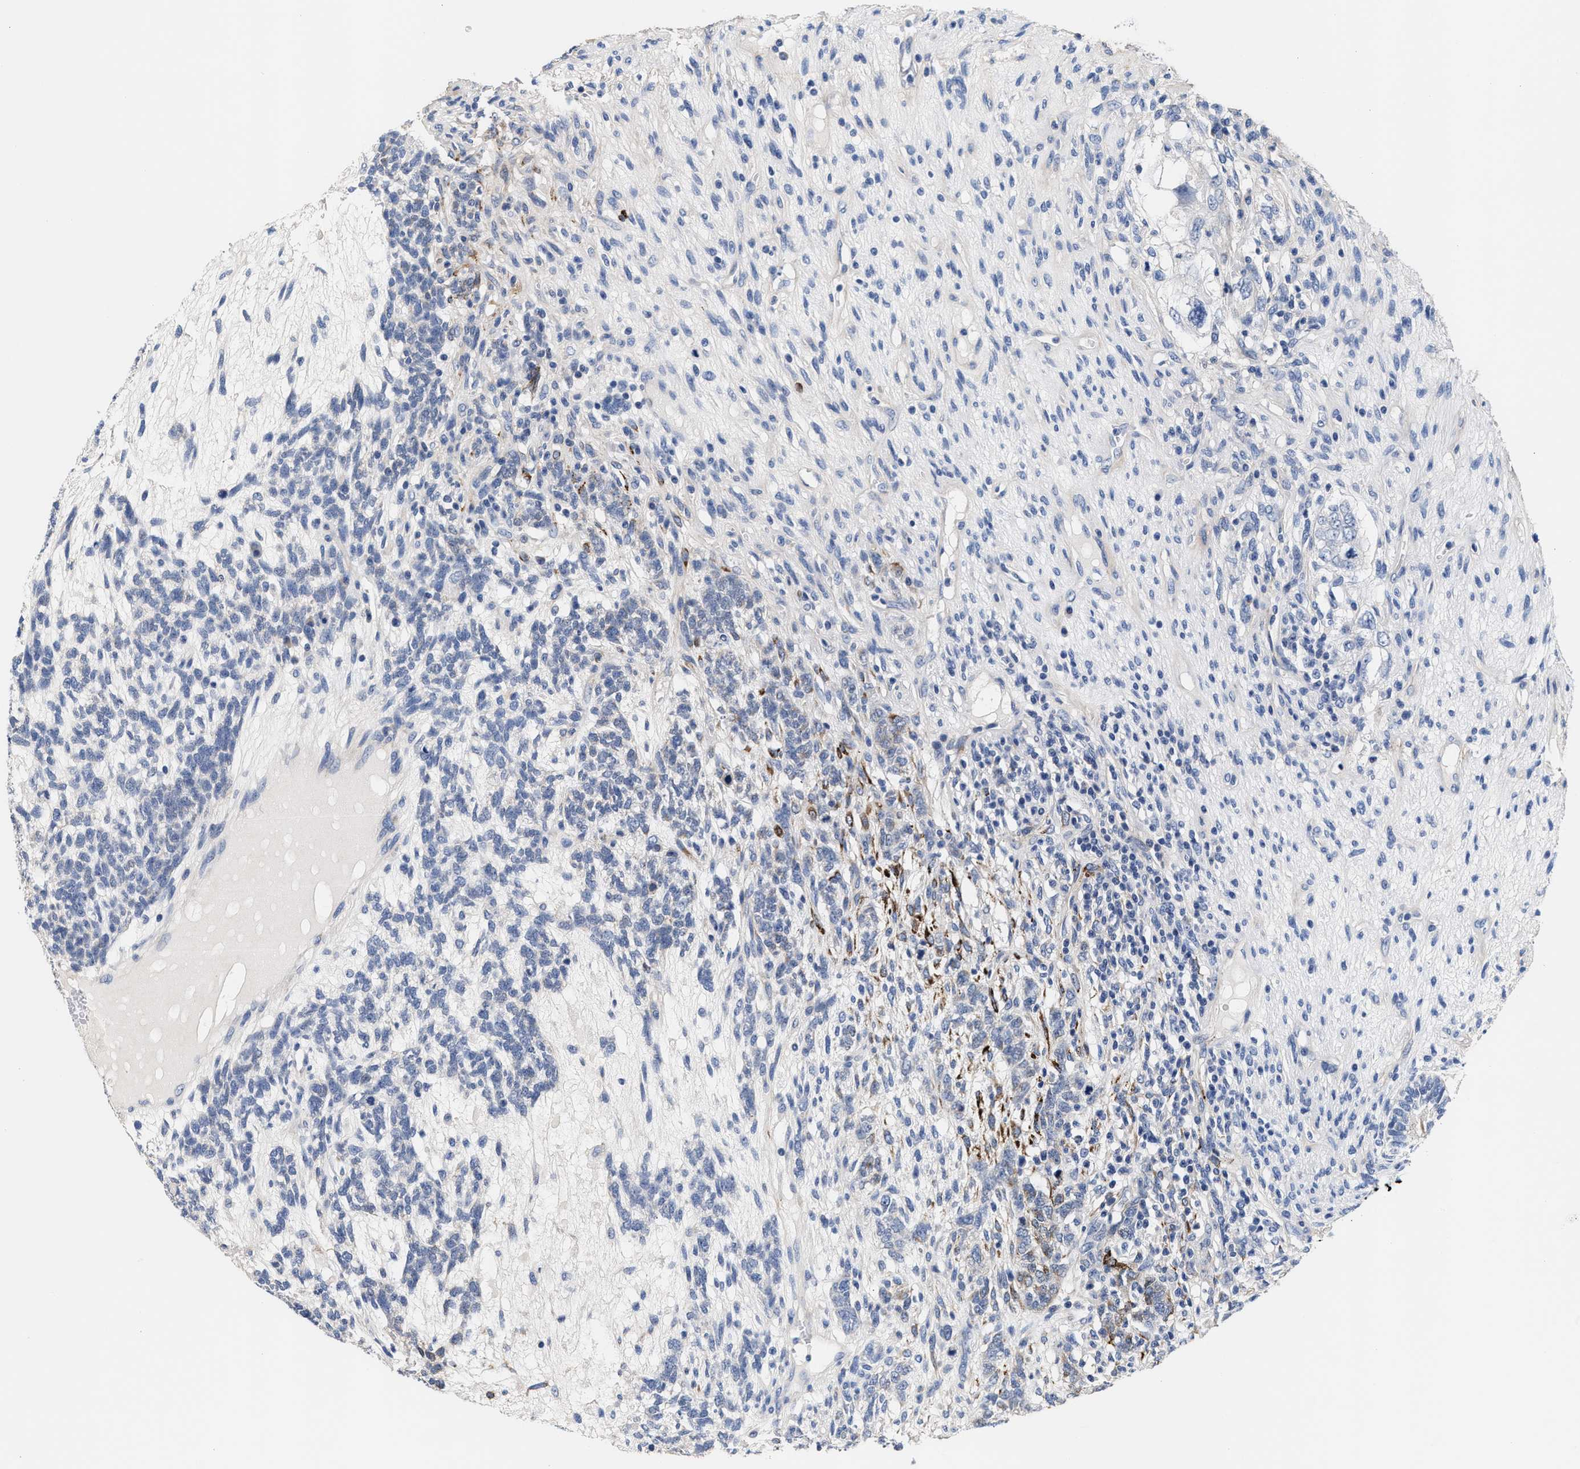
{"staining": {"intensity": "negative", "quantity": "none", "location": "none"}, "tissue": "testis cancer", "cell_type": "Tumor cells", "image_type": "cancer", "snomed": [{"axis": "morphology", "description": "Seminoma, NOS"}, {"axis": "topography", "description": "Testis"}], "caption": "An image of human testis seminoma is negative for staining in tumor cells.", "gene": "ACTL7B", "patient": {"sex": "male", "age": 28}}